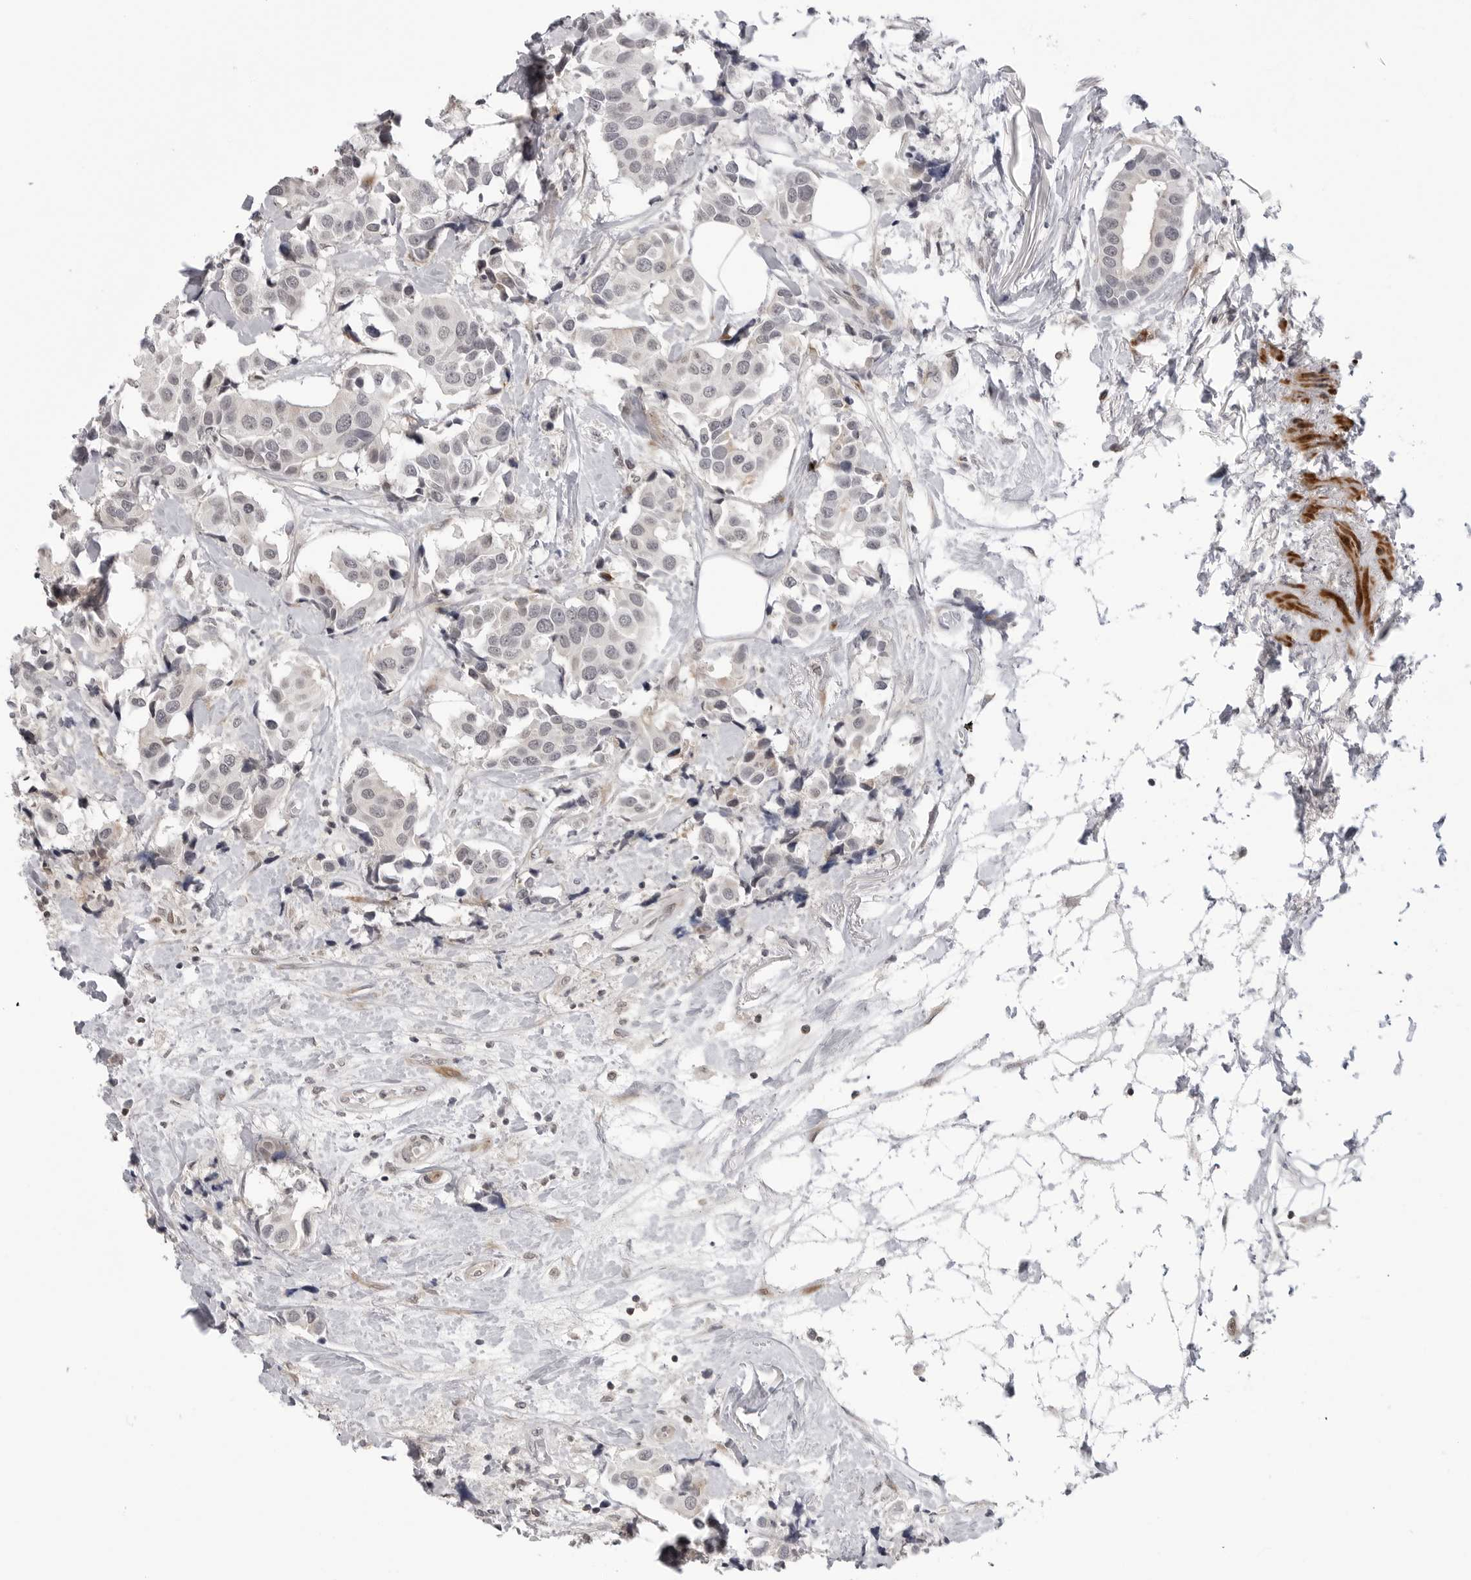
{"staining": {"intensity": "negative", "quantity": "none", "location": "none"}, "tissue": "breast cancer", "cell_type": "Tumor cells", "image_type": "cancer", "snomed": [{"axis": "morphology", "description": "Normal tissue, NOS"}, {"axis": "morphology", "description": "Duct carcinoma"}, {"axis": "topography", "description": "Breast"}], "caption": "This photomicrograph is of breast cancer (intraductal carcinoma) stained with immunohistochemistry (IHC) to label a protein in brown with the nuclei are counter-stained blue. There is no expression in tumor cells.", "gene": "ADAMTS5", "patient": {"sex": "female", "age": 39}}